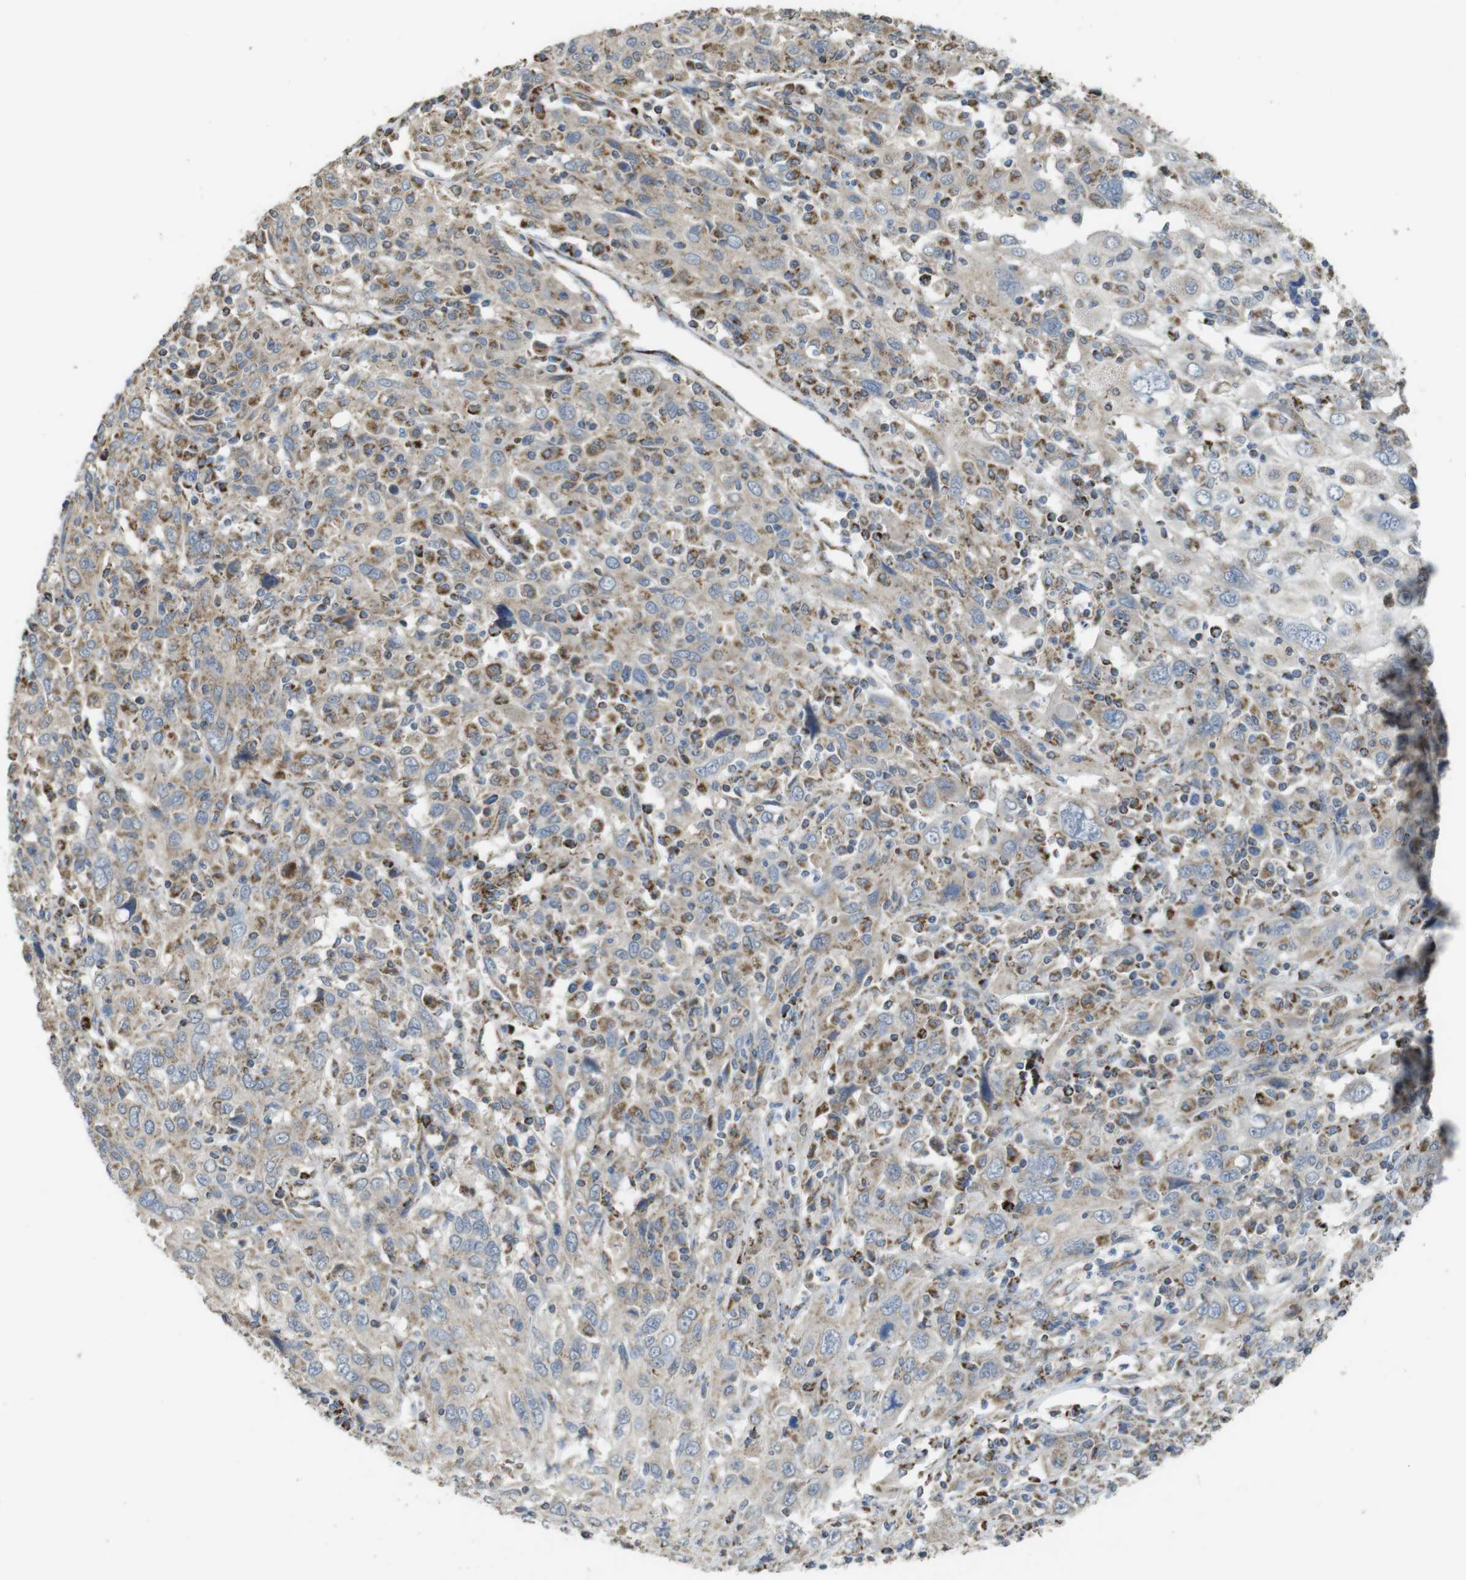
{"staining": {"intensity": "moderate", "quantity": "25%-75%", "location": "cytoplasmic/membranous"}, "tissue": "cervical cancer", "cell_type": "Tumor cells", "image_type": "cancer", "snomed": [{"axis": "morphology", "description": "Squamous cell carcinoma, NOS"}, {"axis": "topography", "description": "Cervix"}], "caption": "Immunohistochemical staining of cervical cancer demonstrates medium levels of moderate cytoplasmic/membranous protein expression in approximately 25%-75% of tumor cells.", "gene": "CALHM2", "patient": {"sex": "female", "age": 46}}